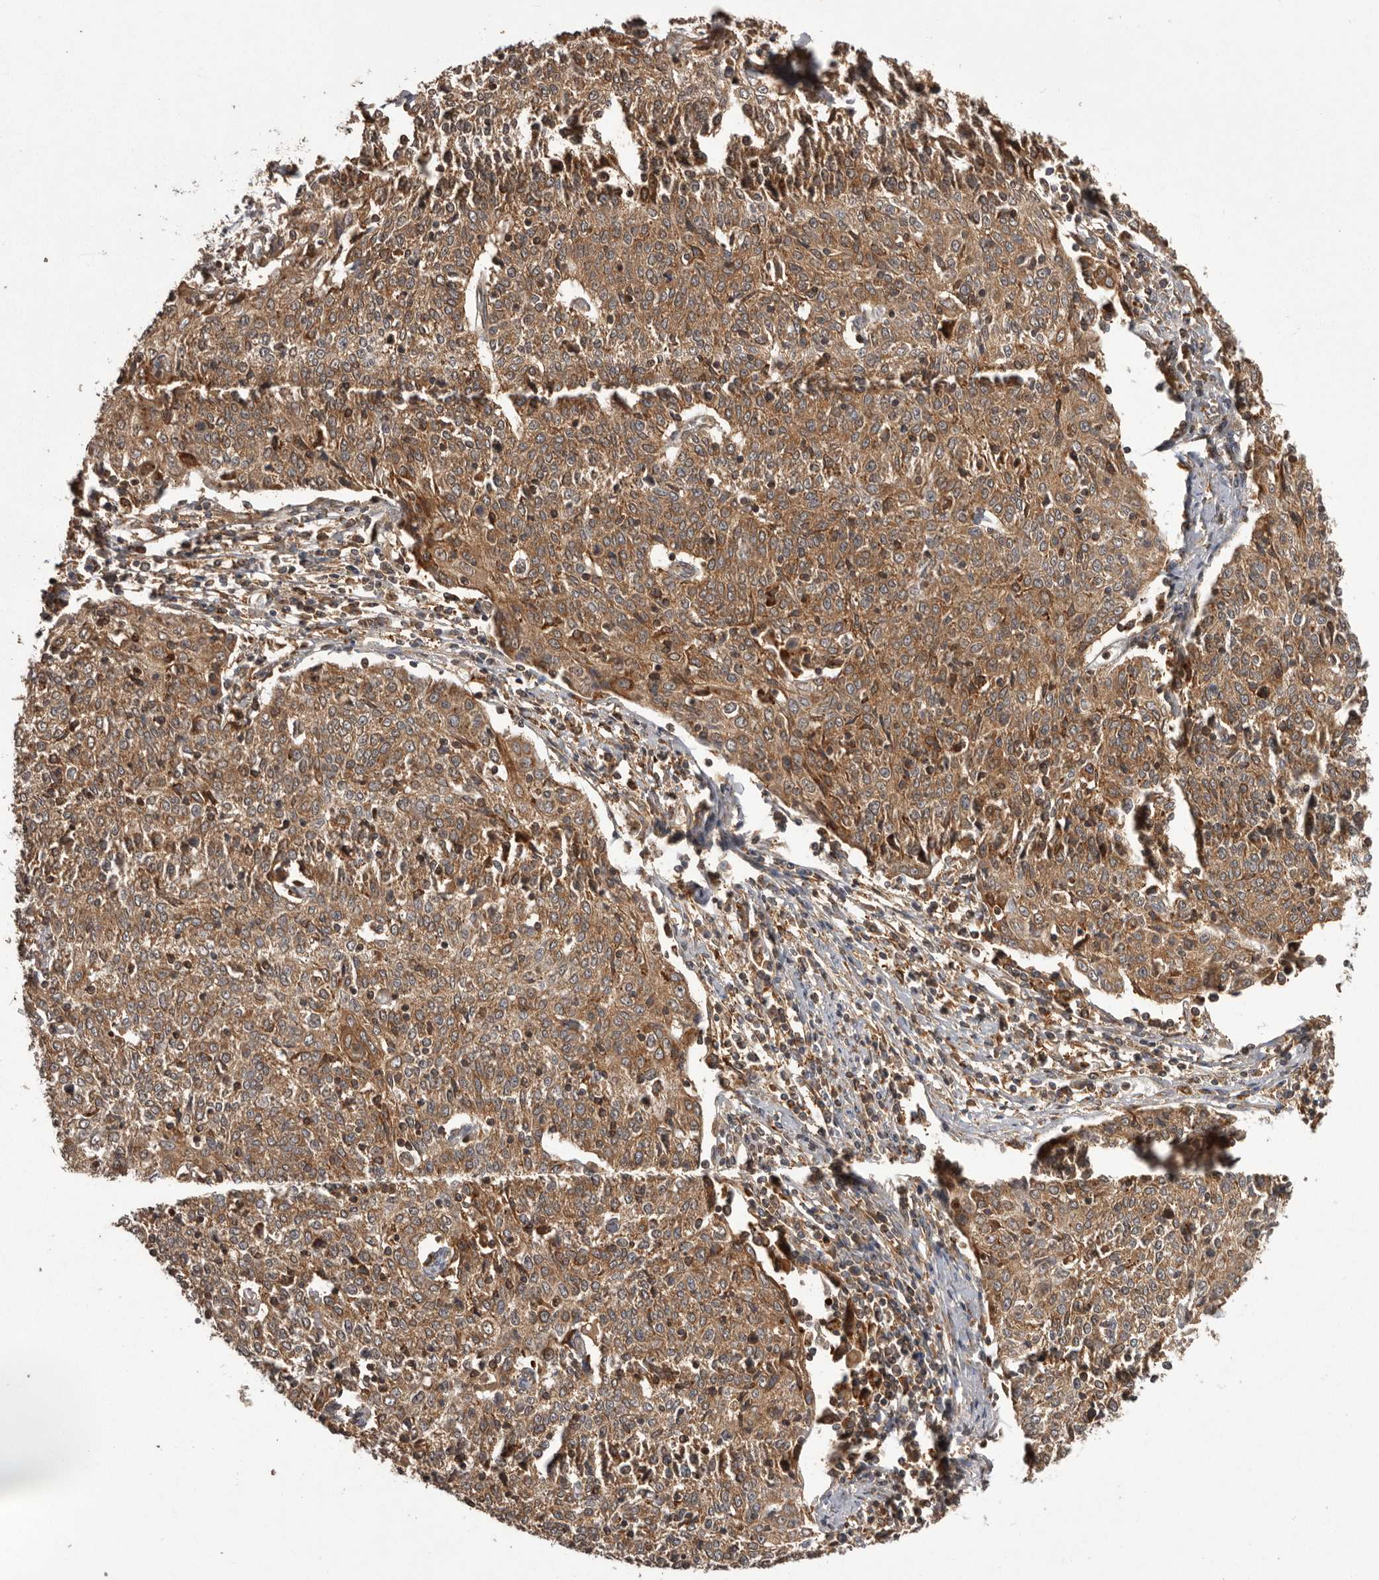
{"staining": {"intensity": "moderate", "quantity": ">75%", "location": "cytoplasmic/membranous"}, "tissue": "cervical cancer", "cell_type": "Tumor cells", "image_type": "cancer", "snomed": [{"axis": "morphology", "description": "Squamous cell carcinoma, NOS"}, {"axis": "topography", "description": "Cervix"}], "caption": "A medium amount of moderate cytoplasmic/membranous expression is present in approximately >75% of tumor cells in squamous cell carcinoma (cervical) tissue.", "gene": "SLC22A3", "patient": {"sex": "female", "age": 48}}